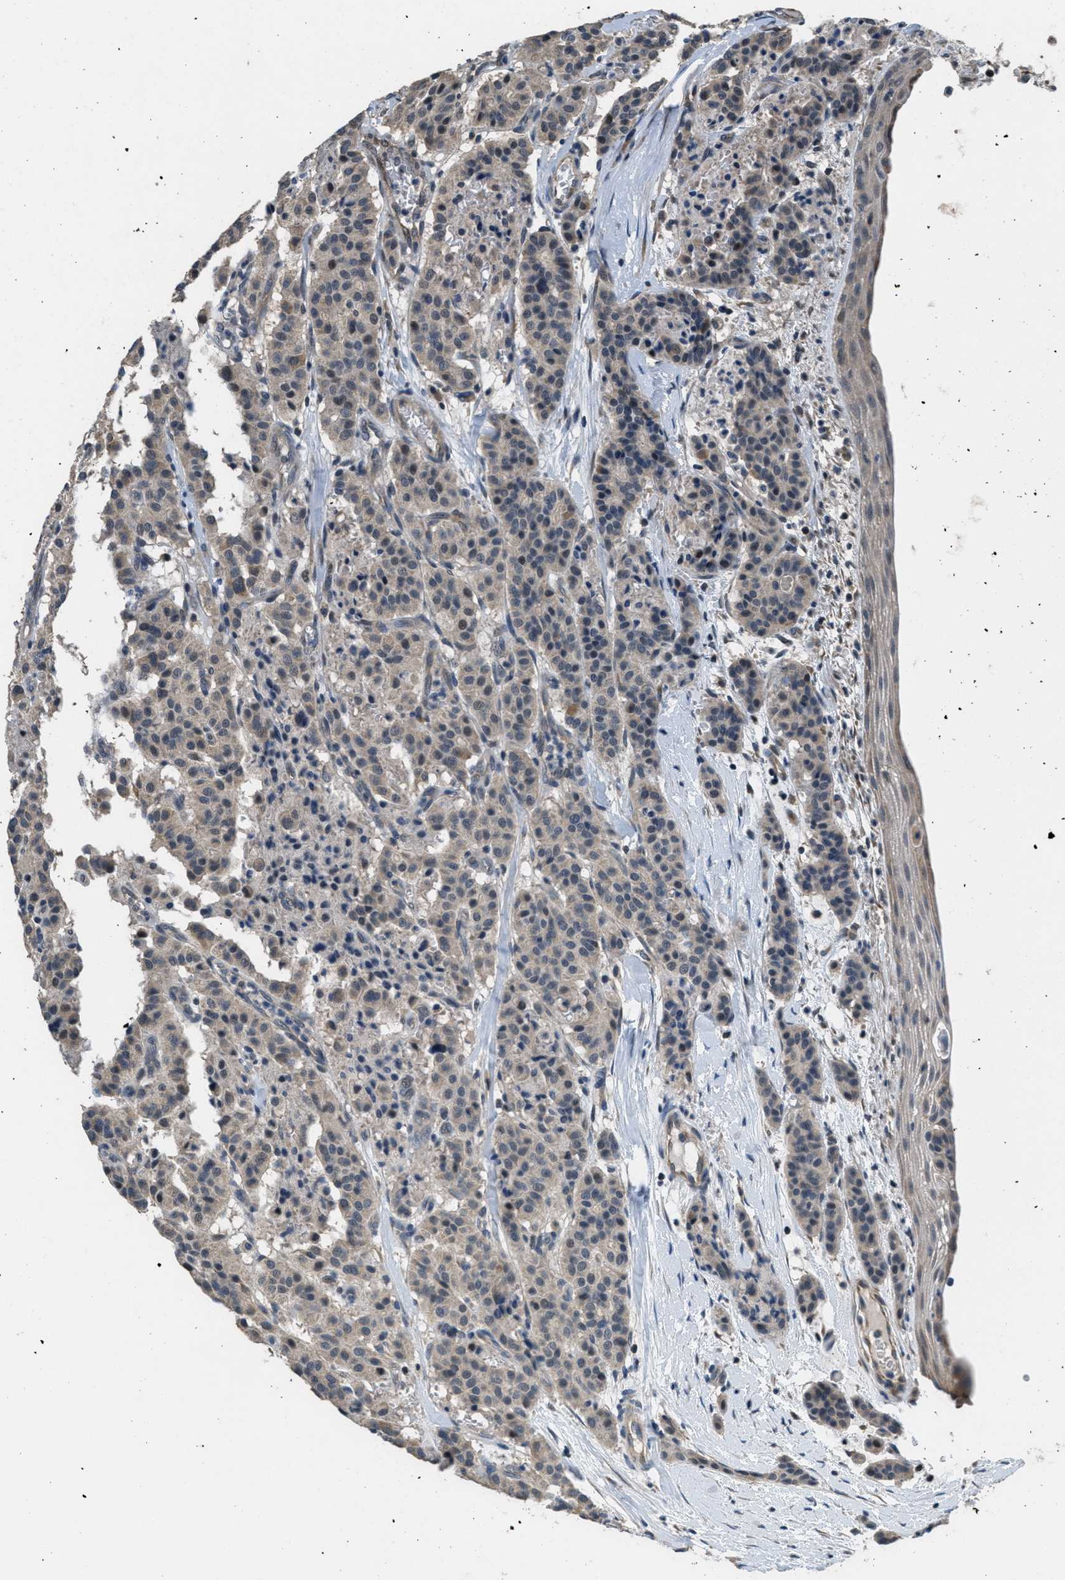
{"staining": {"intensity": "weak", "quantity": "25%-75%", "location": "cytoplasmic/membranous,nuclear"}, "tissue": "carcinoid", "cell_type": "Tumor cells", "image_type": "cancer", "snomed": [{"axis": "morphology", "description": "Carcinoid, malignant, NOS"}, {"axis": "topography", "description": "Lung"}], "caption": "A brown stain highlights weak cytoplasmic/membranous and nuclear positivity of a protein in human carcinoid (malignant) tumor cells.", "gene": "NAT1", "patient": {"sex": "male", "age": 30}}